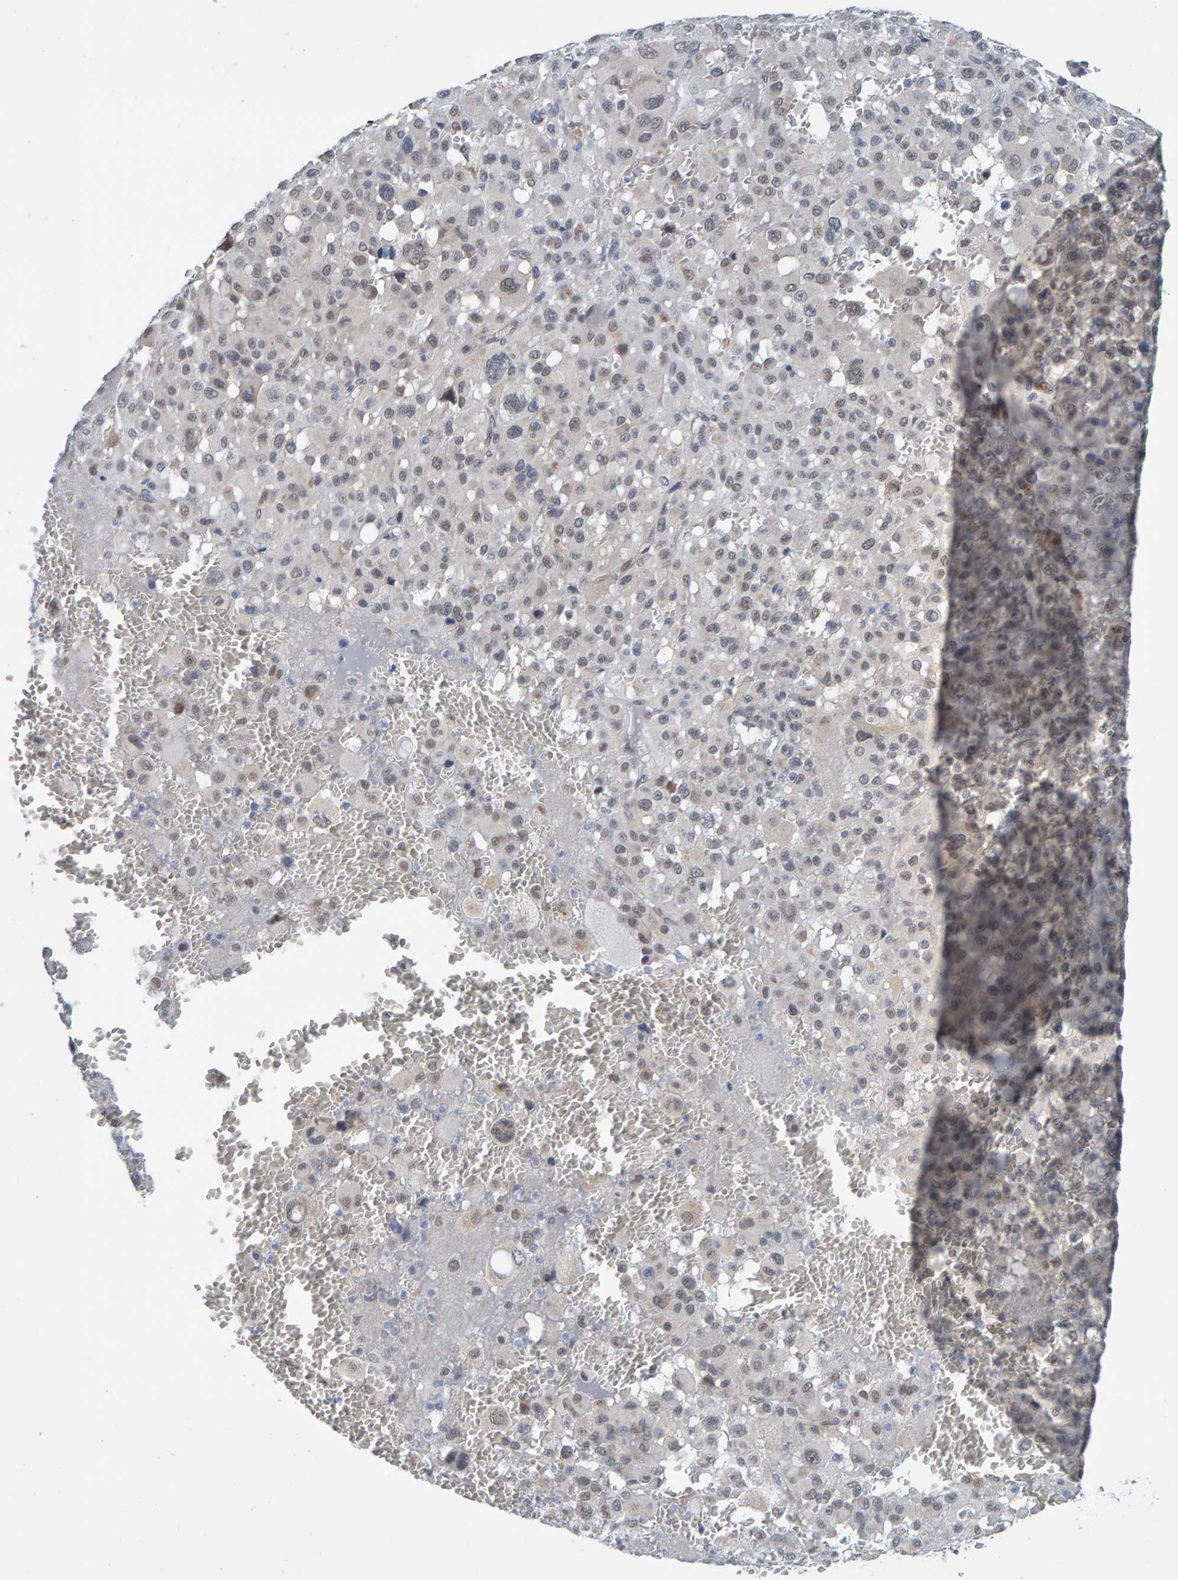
{"staining": {"intensity": "negative", "quantity": "none", "location": "none"}, "tissue": "melanoma", "cell_type": "Tumor cells", "image_type": "cancer", "snomed": [{"axis": "morphology", "description": "Malignant melanoma, Metastatic site"}, {"axis": "topography", "description": "Skin"}], "caption": "IHC micrograph of neoplastic tissue: human malignant melanoma (metastatic site) stained with DAB reveals no significant protein staining in tumor cells.", "gene": "SCRN2", "patient": {"sex": "female", "age": 74}}